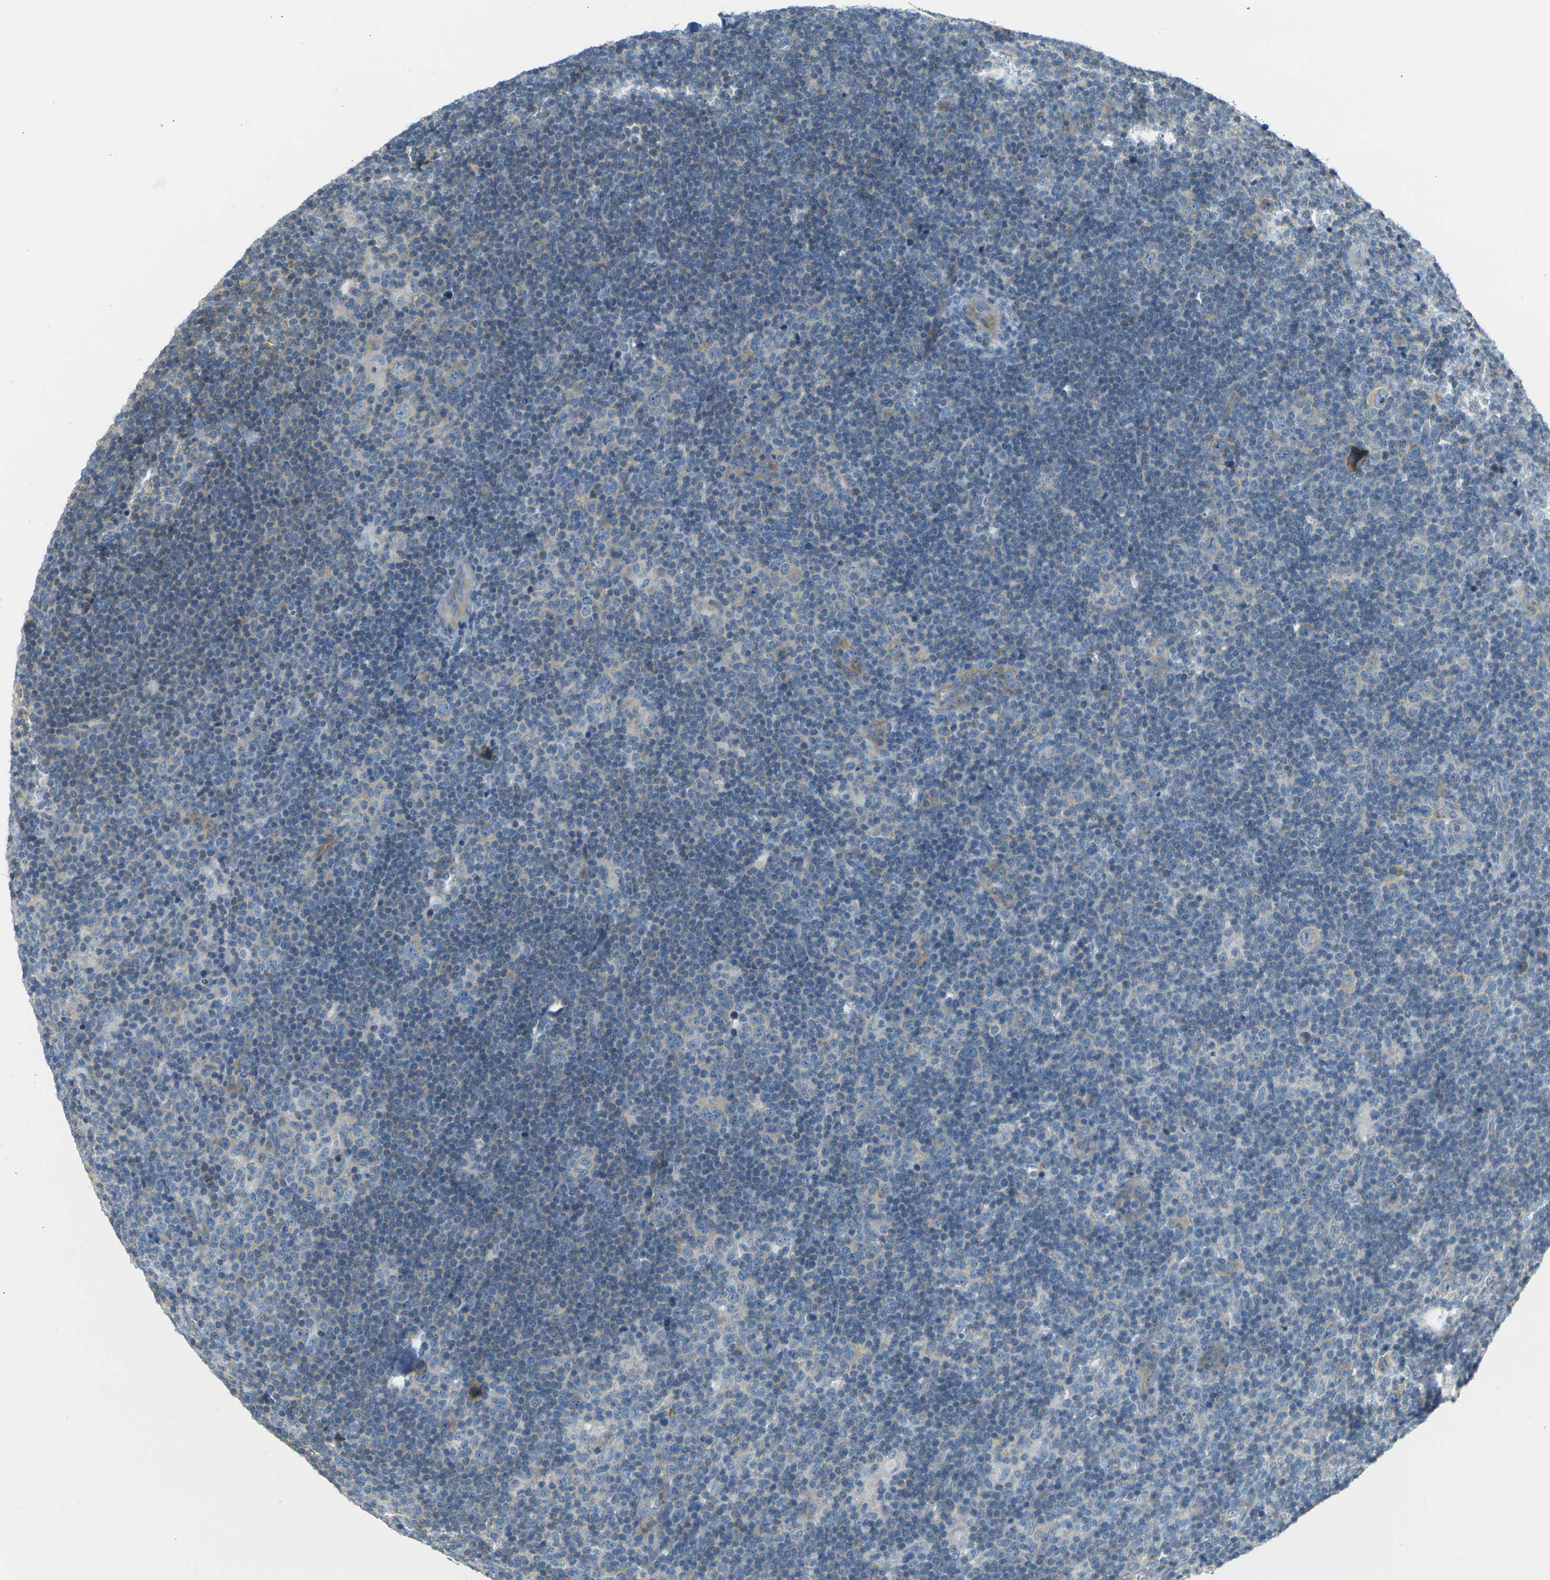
{"staining": {"intensity": "weak", "quantity": "25%-75%", "location": "cytoplasmic/membranous"}, "tissue": "lymphoma", "cell_type": "Tumor cells", "image_type": "cancer", "snomed": [{"axis": "morphology", "description": "Hodgkin's disease, NOS"}, {"axis": "topography", "description": "Lymph node"}], "caption": "A brown stain labels weak cytoplasmic/membranous positivity of a protein in human lymphoma tumor cells. (brown staining indicates protein expression, while blue staining denotes nuclei).", "gene": "PARD6B", "patient": {"sex": "female", "age": 57}}